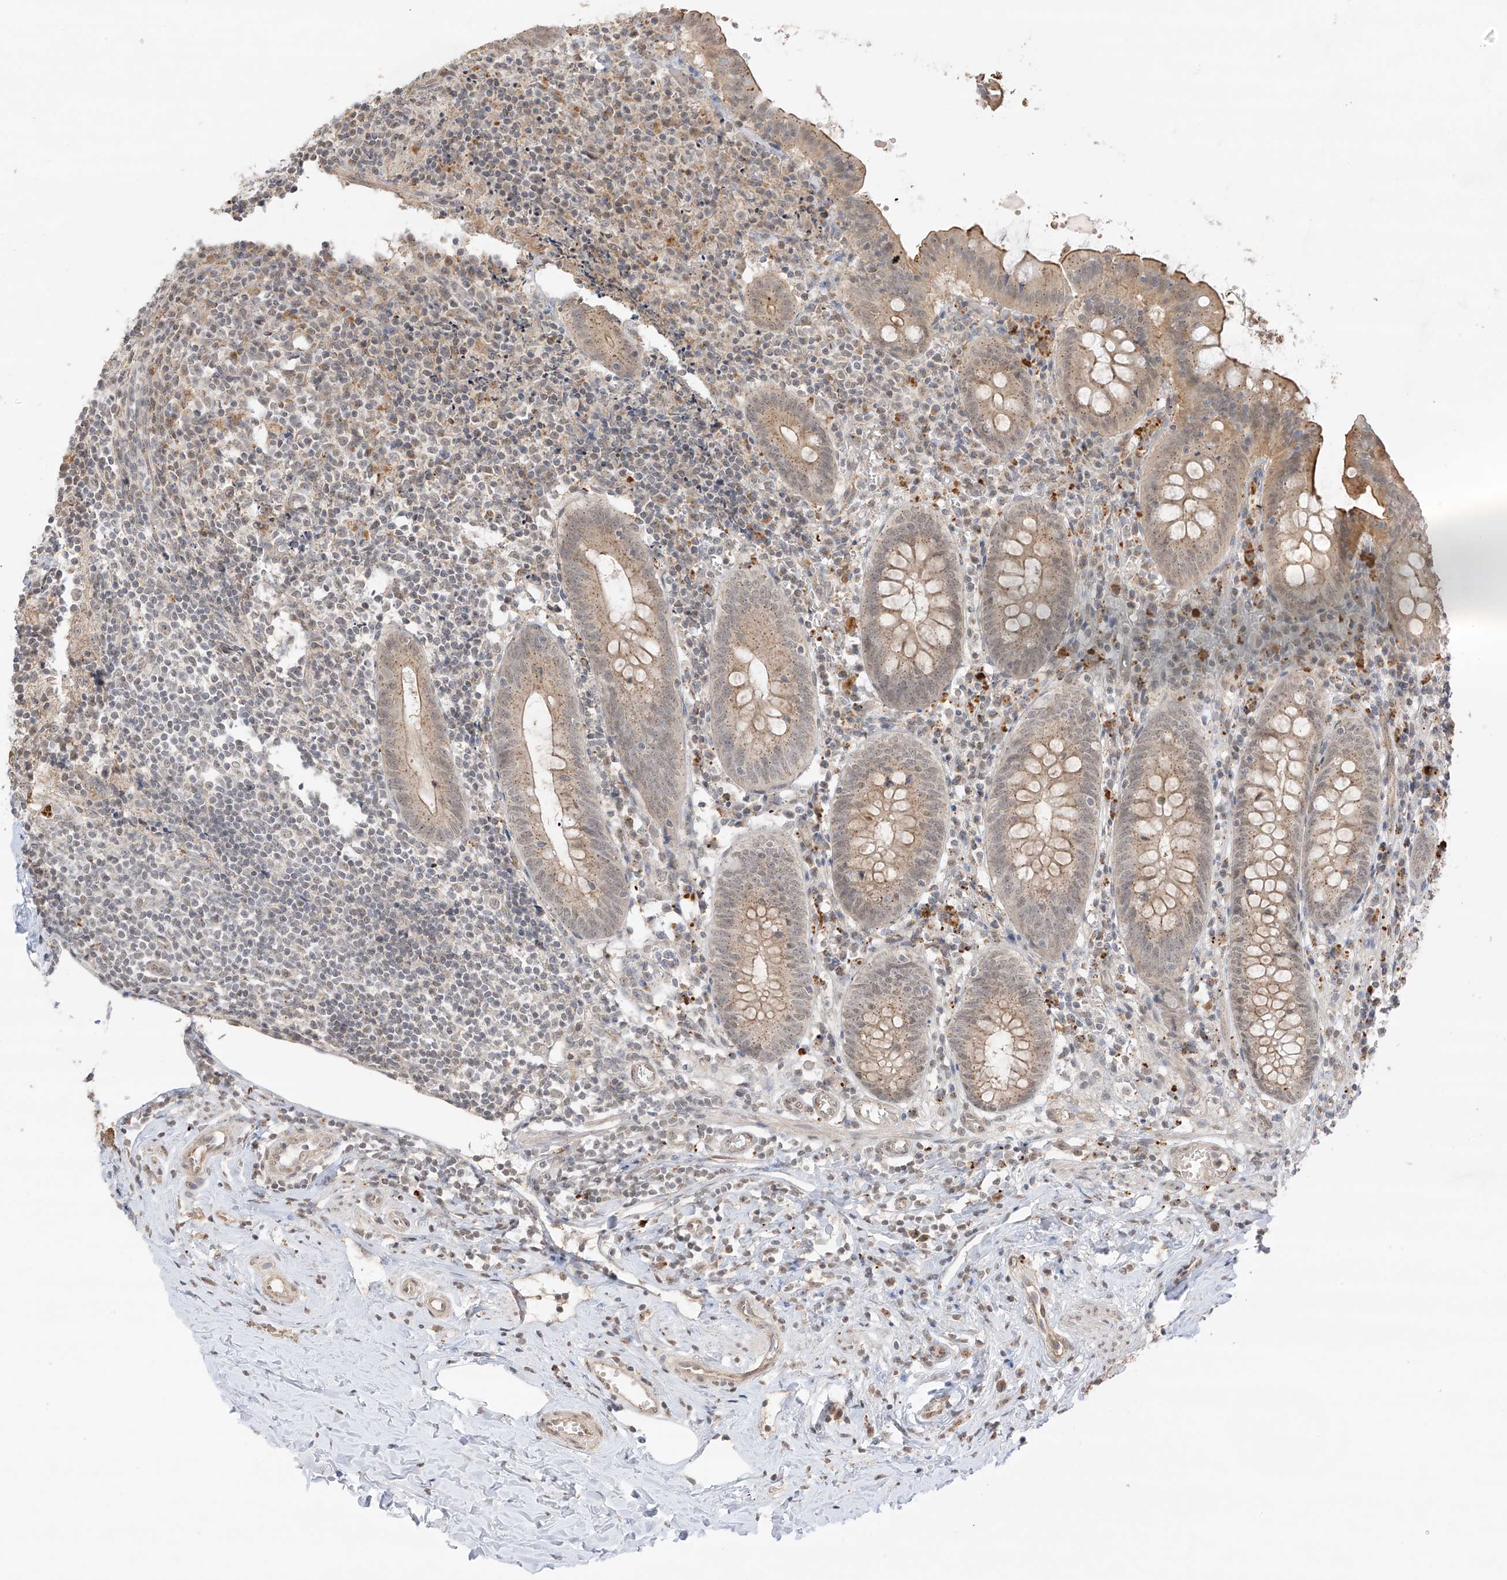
{"staining": {"intensity": "moderate", "quantity": "<25%", "location": "cytoplasmic/membranous"}, "tissue": "appendix", "cell_type": "Glandular cells", "image_type": "normal", "snomed": [{"axis": "morphology", "description": "Normal tissue, NOS"}, {"axis": "topography", "description": "Appendix"}], "caption": "Appendix stained with IHC shows moderate cytoplasmic/membranous positivity in about <25% of glandular cells.", "gene": "N4BP3", "patient": {"sex": "female", "age": 54}}